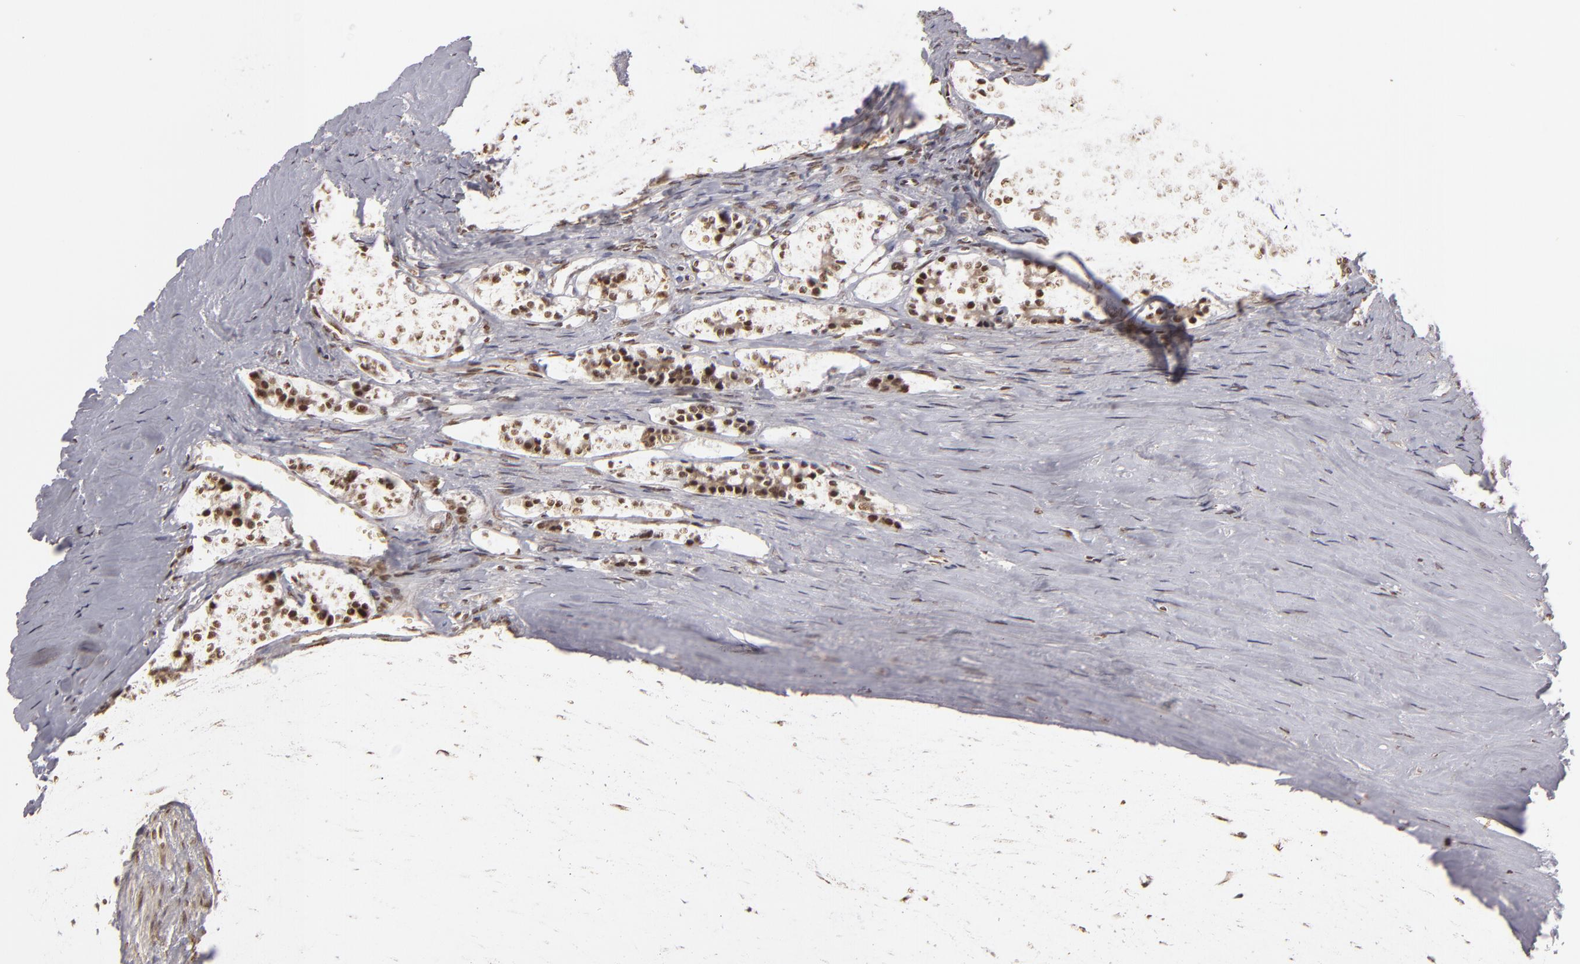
{"staining": {"intensity": "moderate", "quantity": ">75%", "location": "nuclear"}, "tissue": "carcinoid", "cell_type": "Tumor cells", "image_type": "cancer", "snomed": [{"axis": "morphology", "description": "Carcinoid, malignant, NOS"}, {"axis": "topography", "description": "Small intestine"}], "caption": "Carcinoid (malignant) stained for a protein demonstrates moderate nuclear positivity in tumor cells.", "gene": "CUL3", "patient": {"sex": "male", "age": 63}}